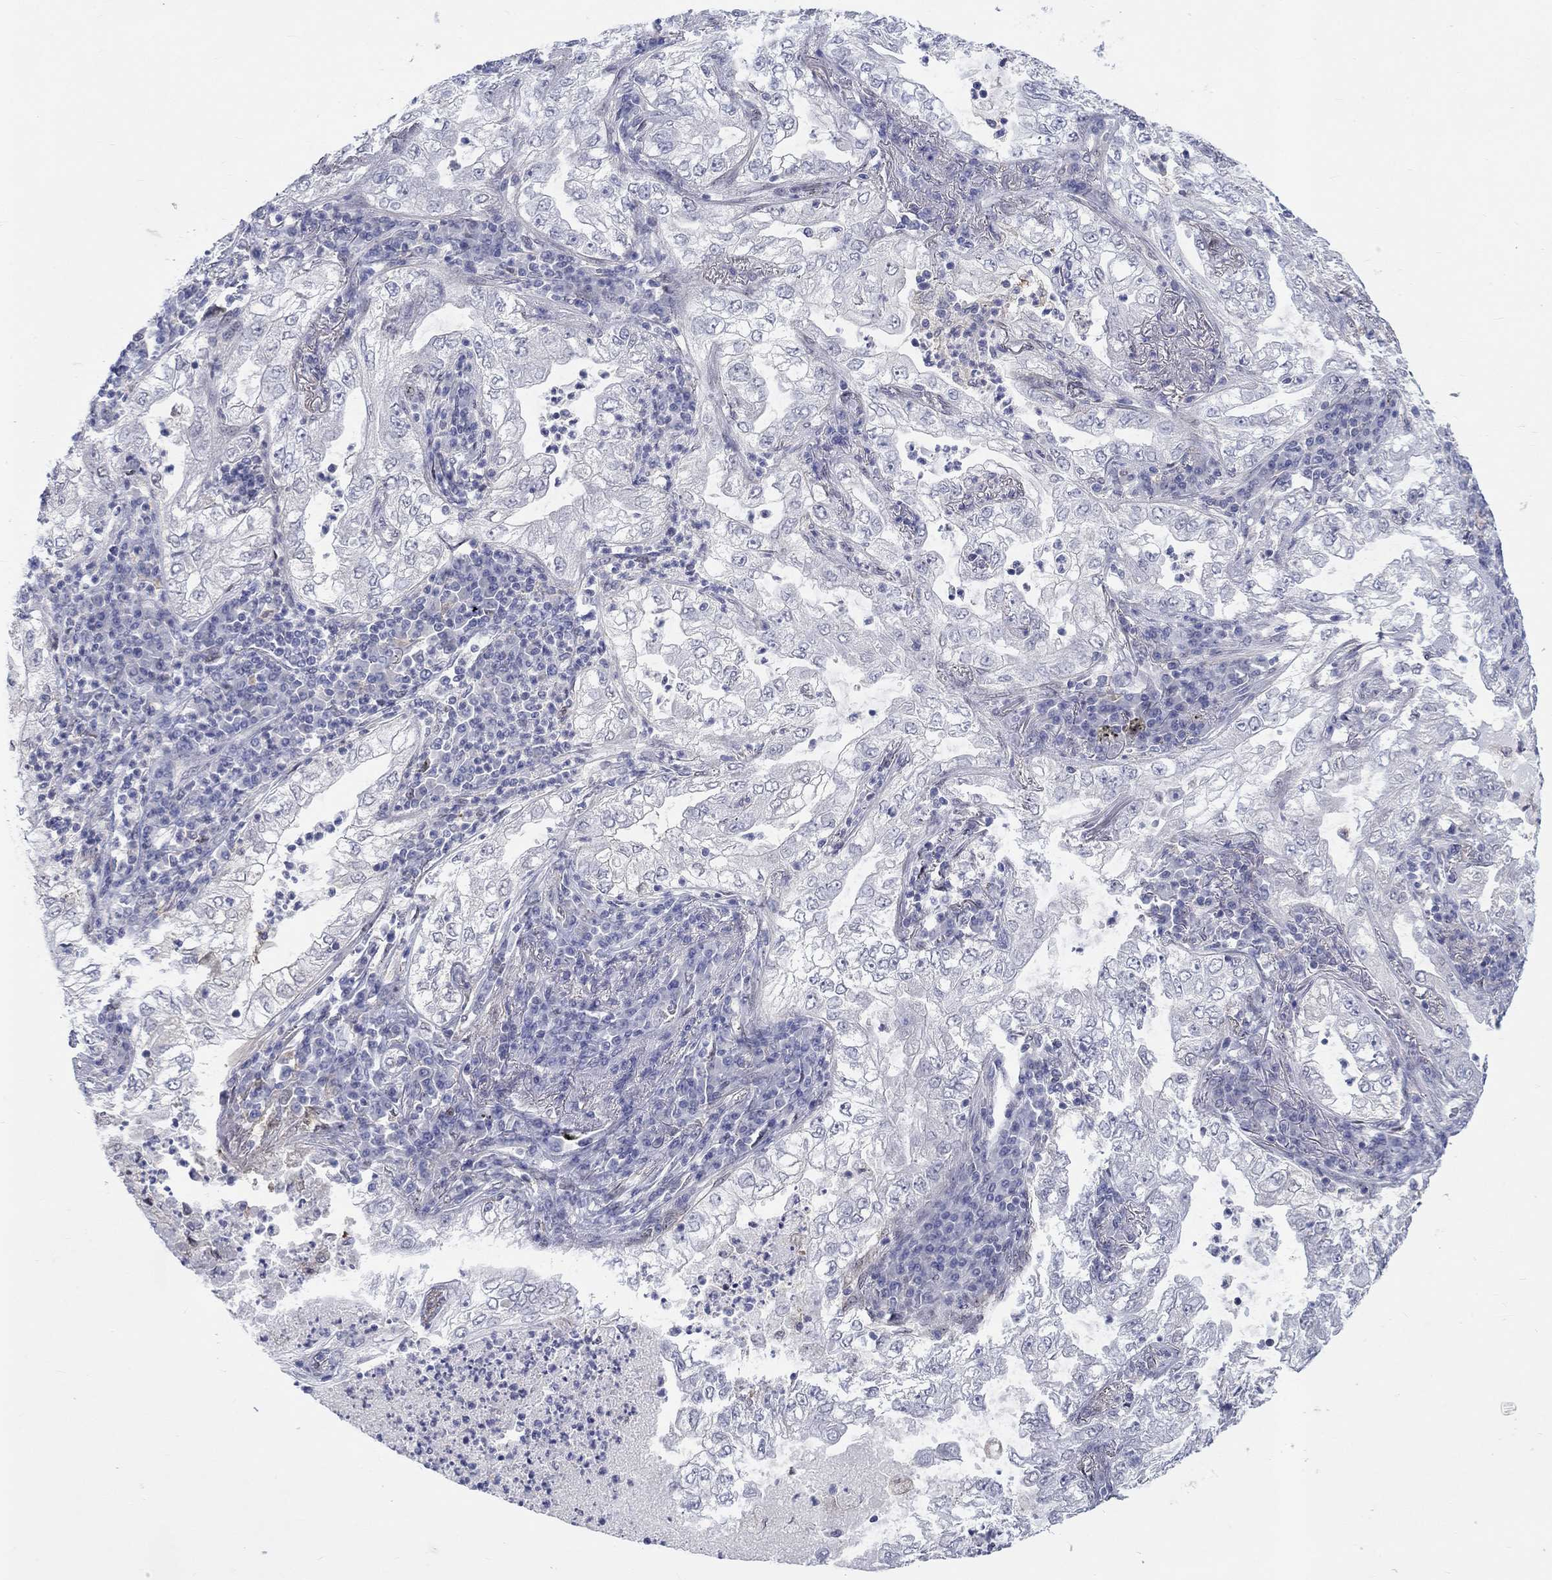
{"staining": {"intensity": "negative", "quantity": "none", "location": "none"}, "tissue": "lung cancer", "cell_type": "Tumor cells", "image_type": "cancer", "snomed": [{"axis": "morphology", "description": "Adenocarcinoma, NOS"}, {"axis": "topography", "description": "Lung"}], "caption": "Adenocarcinoma (lung) was stained to show a protein in brown. There is no significant expression in tumor cells.", "gene": "EGFLAM", "patient": {"sex": "female", "age": 73}}